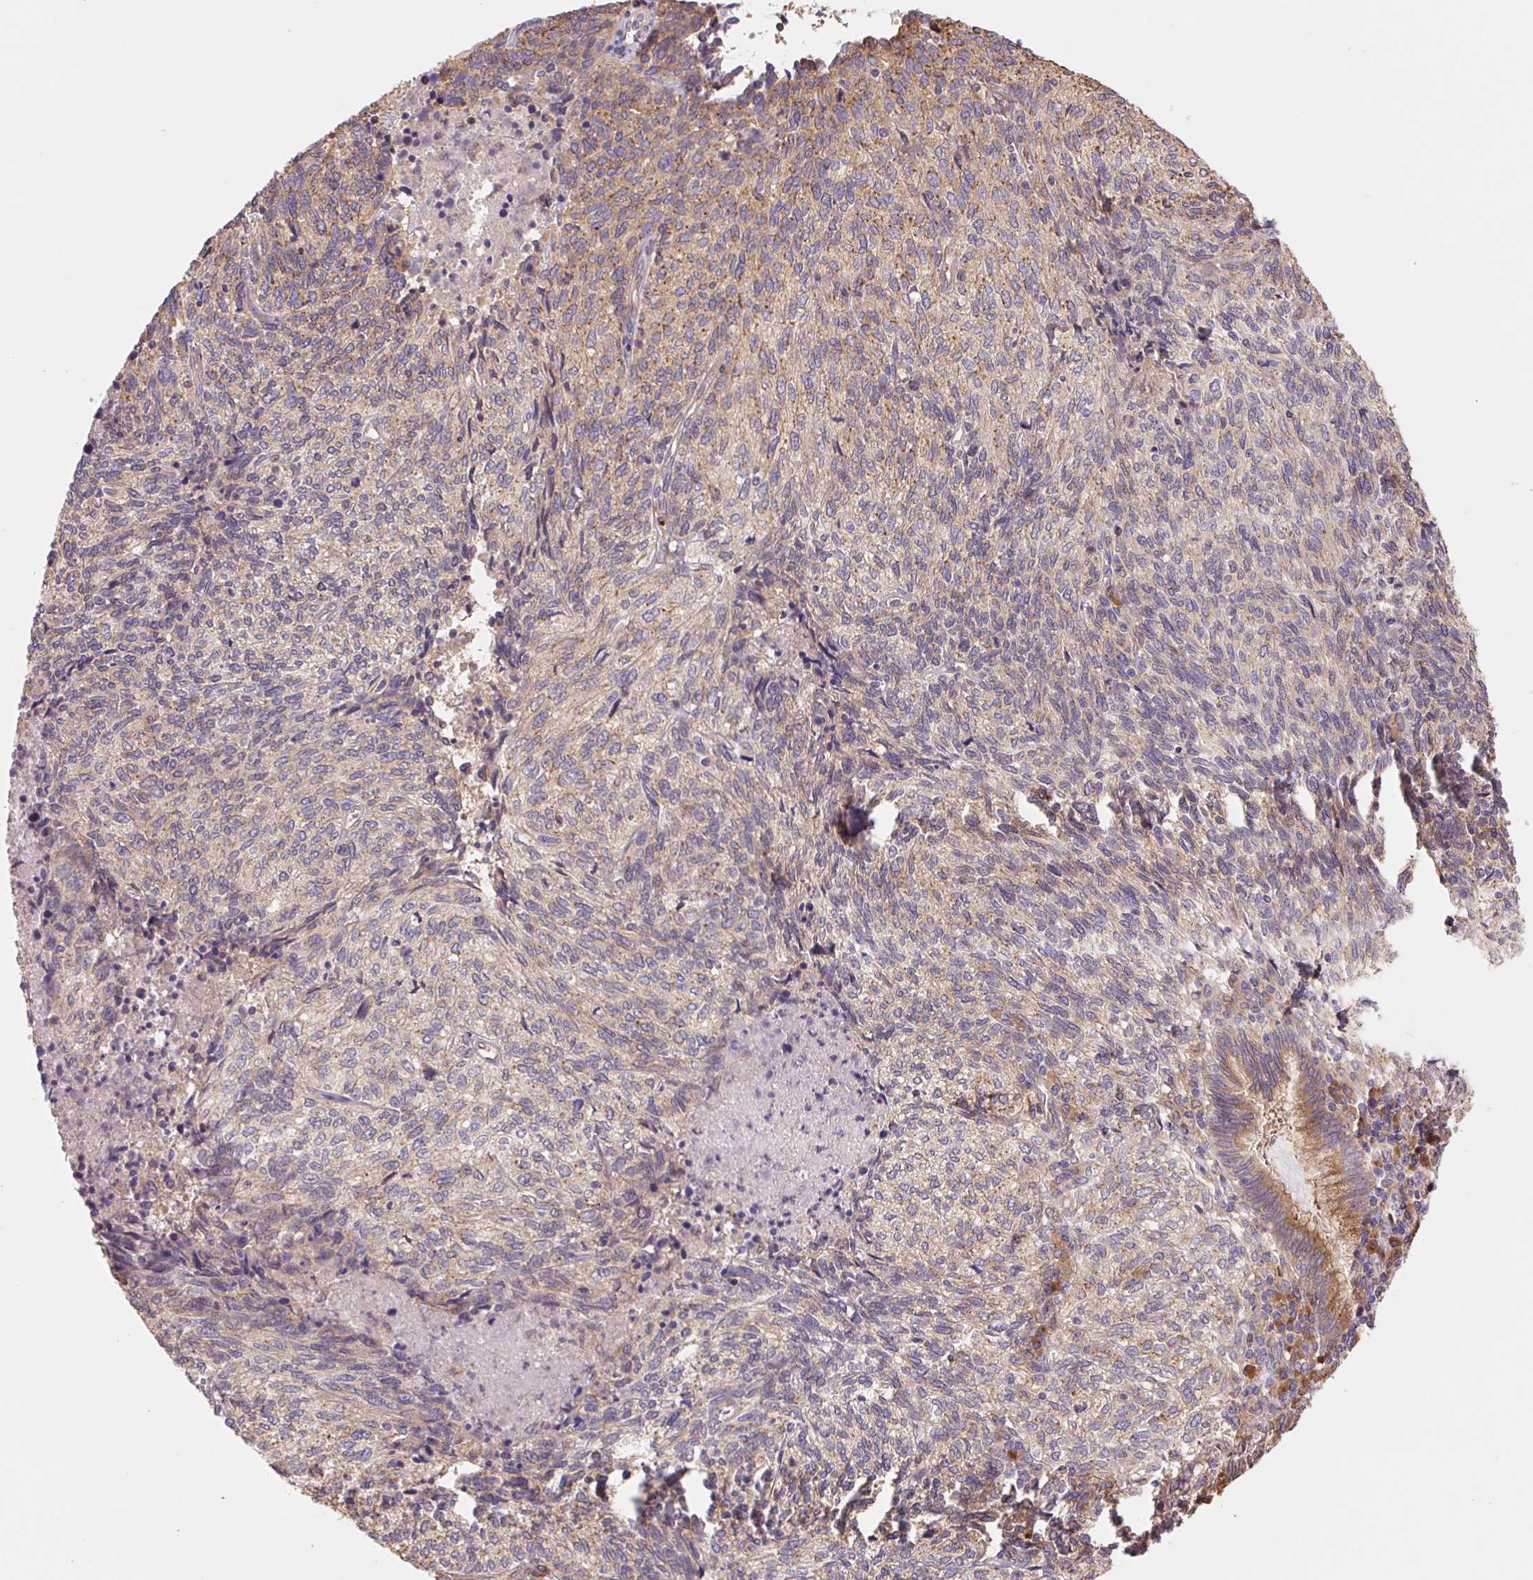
{"staining": {"intensity": "weak", "quantity": "<25%", "location": "cytoplasmic/membranous"}, "tissue": "cervical cancer", "cell_type": "Tumor cells", "image_type": "cancer", "snomed": [{"axis": "morphology", "description": "Squamous cell carcinoma, NOS"}, {"axis": "topography", "description": "Cervix"}], "caption": "Immunohistochemistry (IHC) of cervical cancer displays no positivity in tumor cells.", "gene": "RAB1A", "patient": {"sex": "female", "age": 45}}